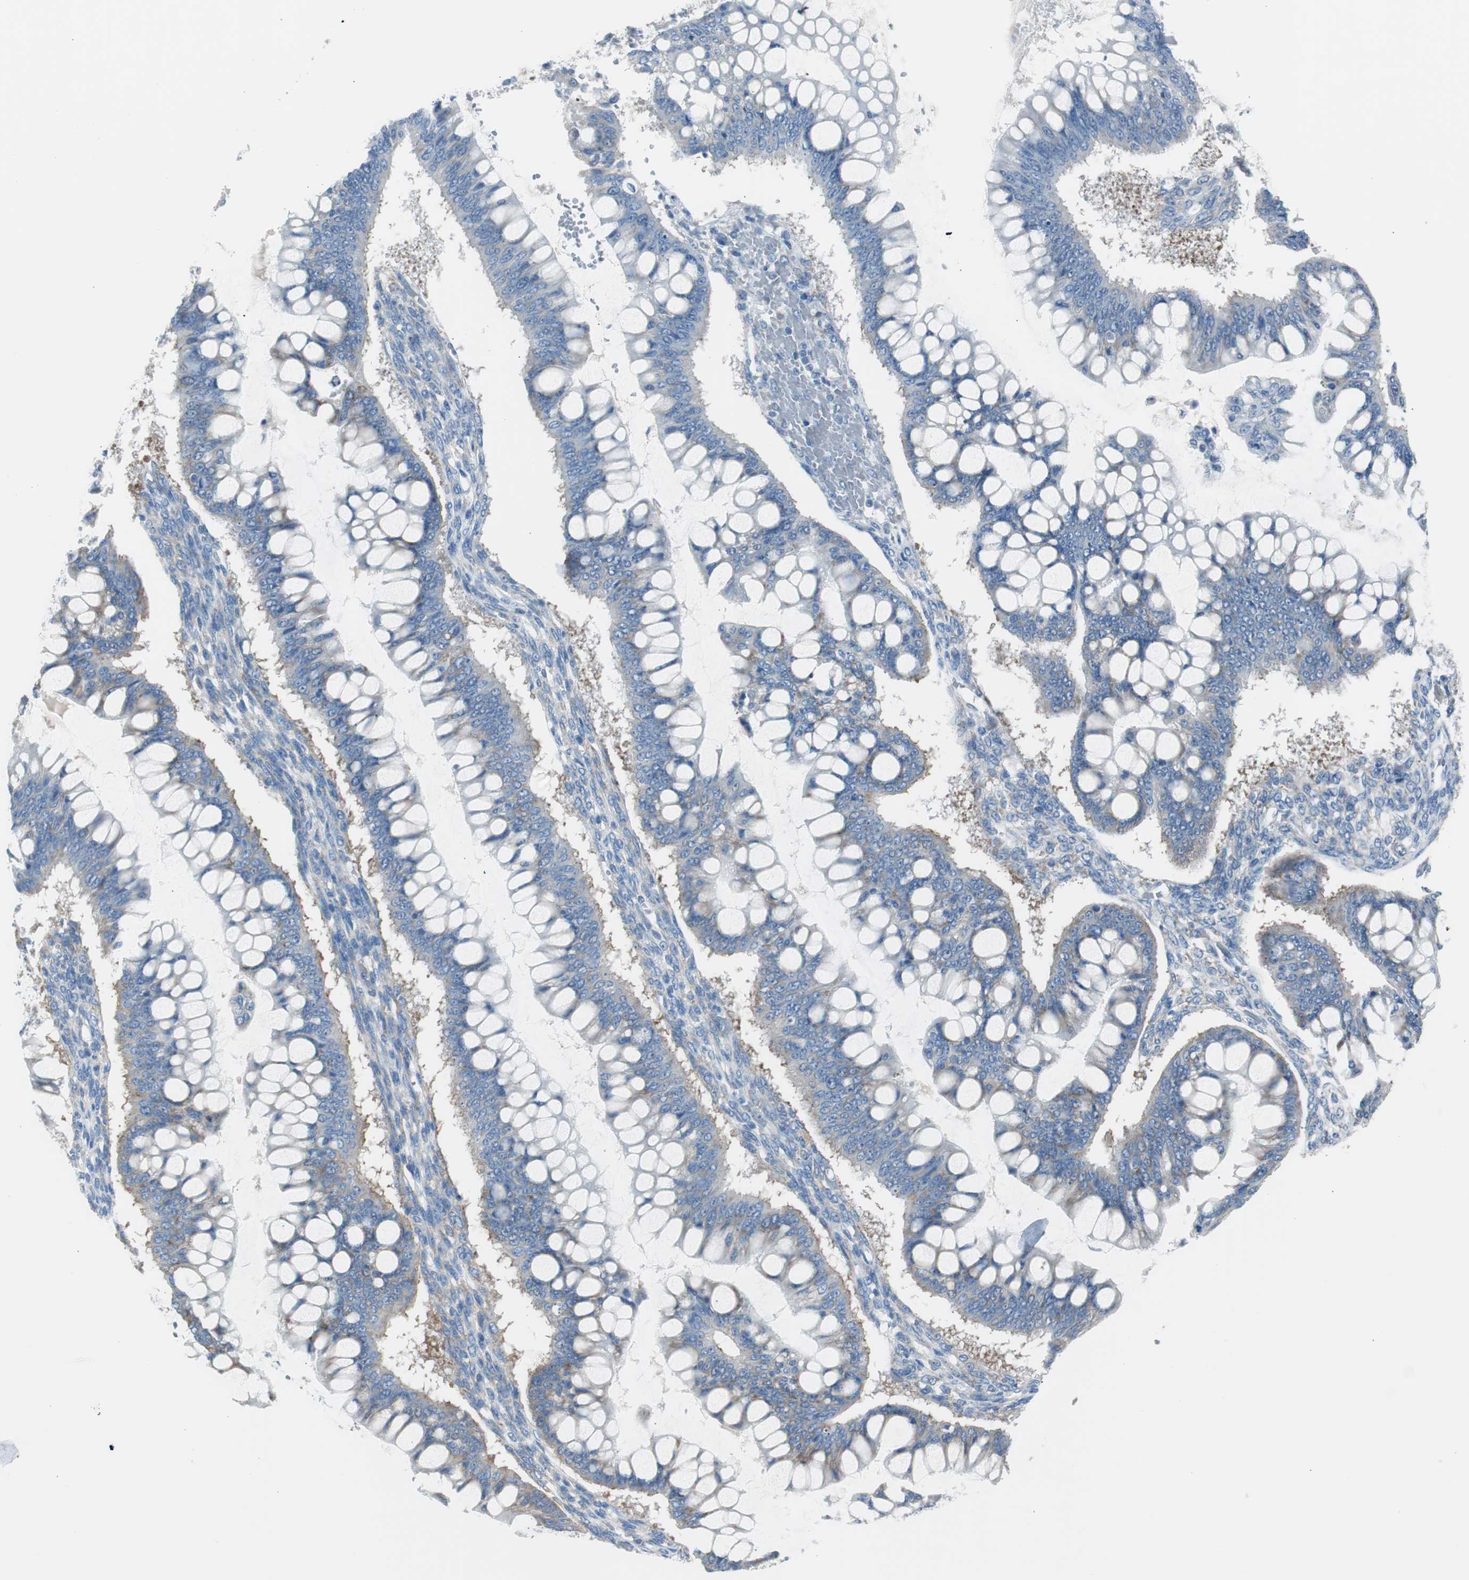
{"staining": {"intensity": "weak", "quantity": "25%-75%", "location": "cytoplasmic/membranous"}, "tissue": "ovarian cancer", "cell_type": "Tumor cells", "image_type": "cancer", "snomed": [{"axis": "morphology", "description": "Cystadenocarcinoma, mucinous, NOS"}, {"axis": "topography", "description": "Ovary"}], "caption": "An IHC histopathology image of neoplastic tissue is shown. Protein staining in brown labels weak cytoplasmic/membranous positivity in ovarian cancer within tumor cells. Immunohistochemistry (ihc) stains the protein of interest in brown and the nuclei are stained blue.", "gene": "RPS12", "patient": {"sex": "female", "age": 73}}